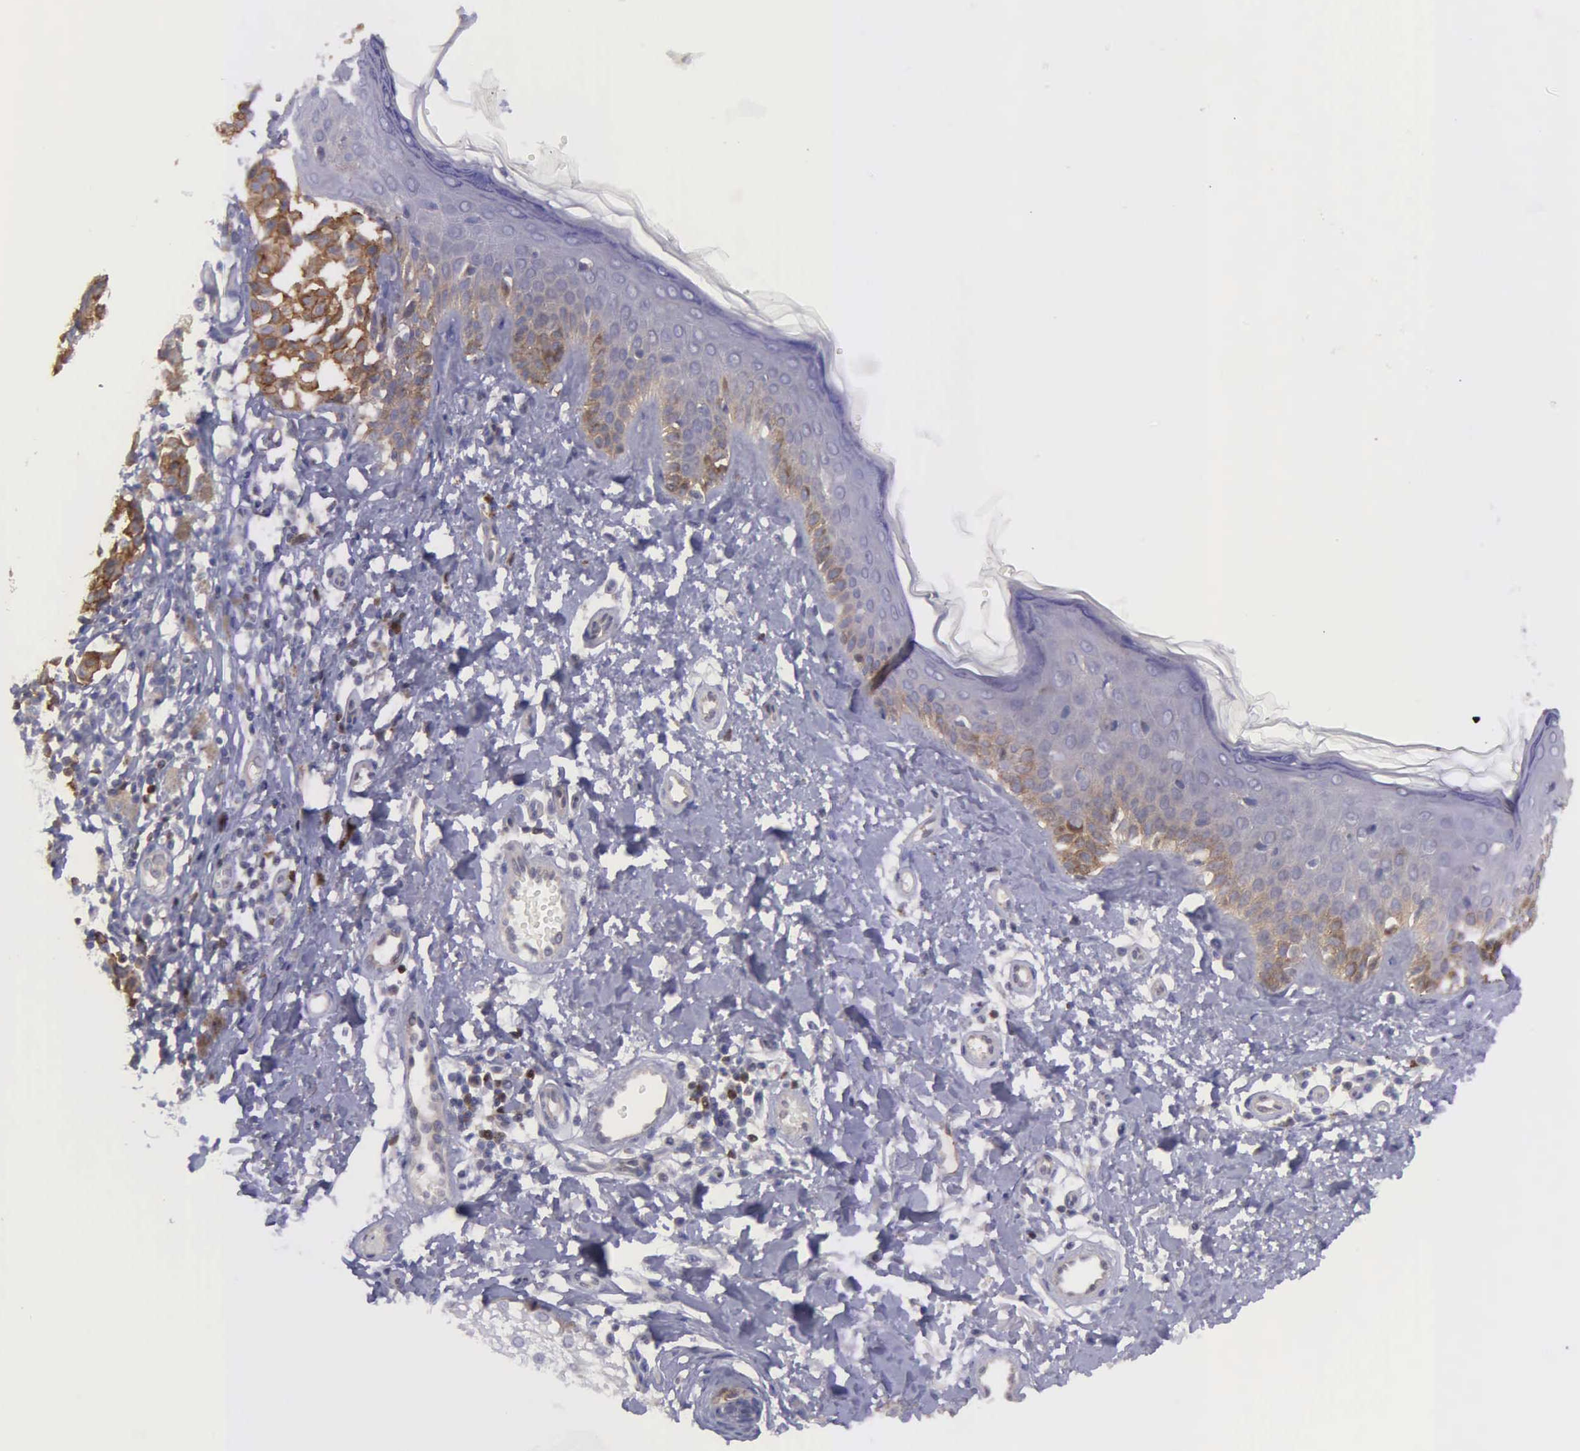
{"staining": {"intensity": "weak", "quantity": ">75%", "location": "cytoplasmic/membranous"}, "tissue": "melanoma", "cell_type": "Tumor cells", "image_type": "cancer", "snomed": [{"axis": "morphology", "description": "Malignant melanoma, NOS"}, {"axis": "topography", "description": "Skin"}], "caption": "Protein expression by immunohistochemistry reveals weak cytoplasmic/membranous staining in approximately >75% of tumor cells in malignant melanoma. (DAB IHC with brightfield microscopy, high magnification).", "gene": "MICAL3", "patient": {"sex": "male", "age": 49}}